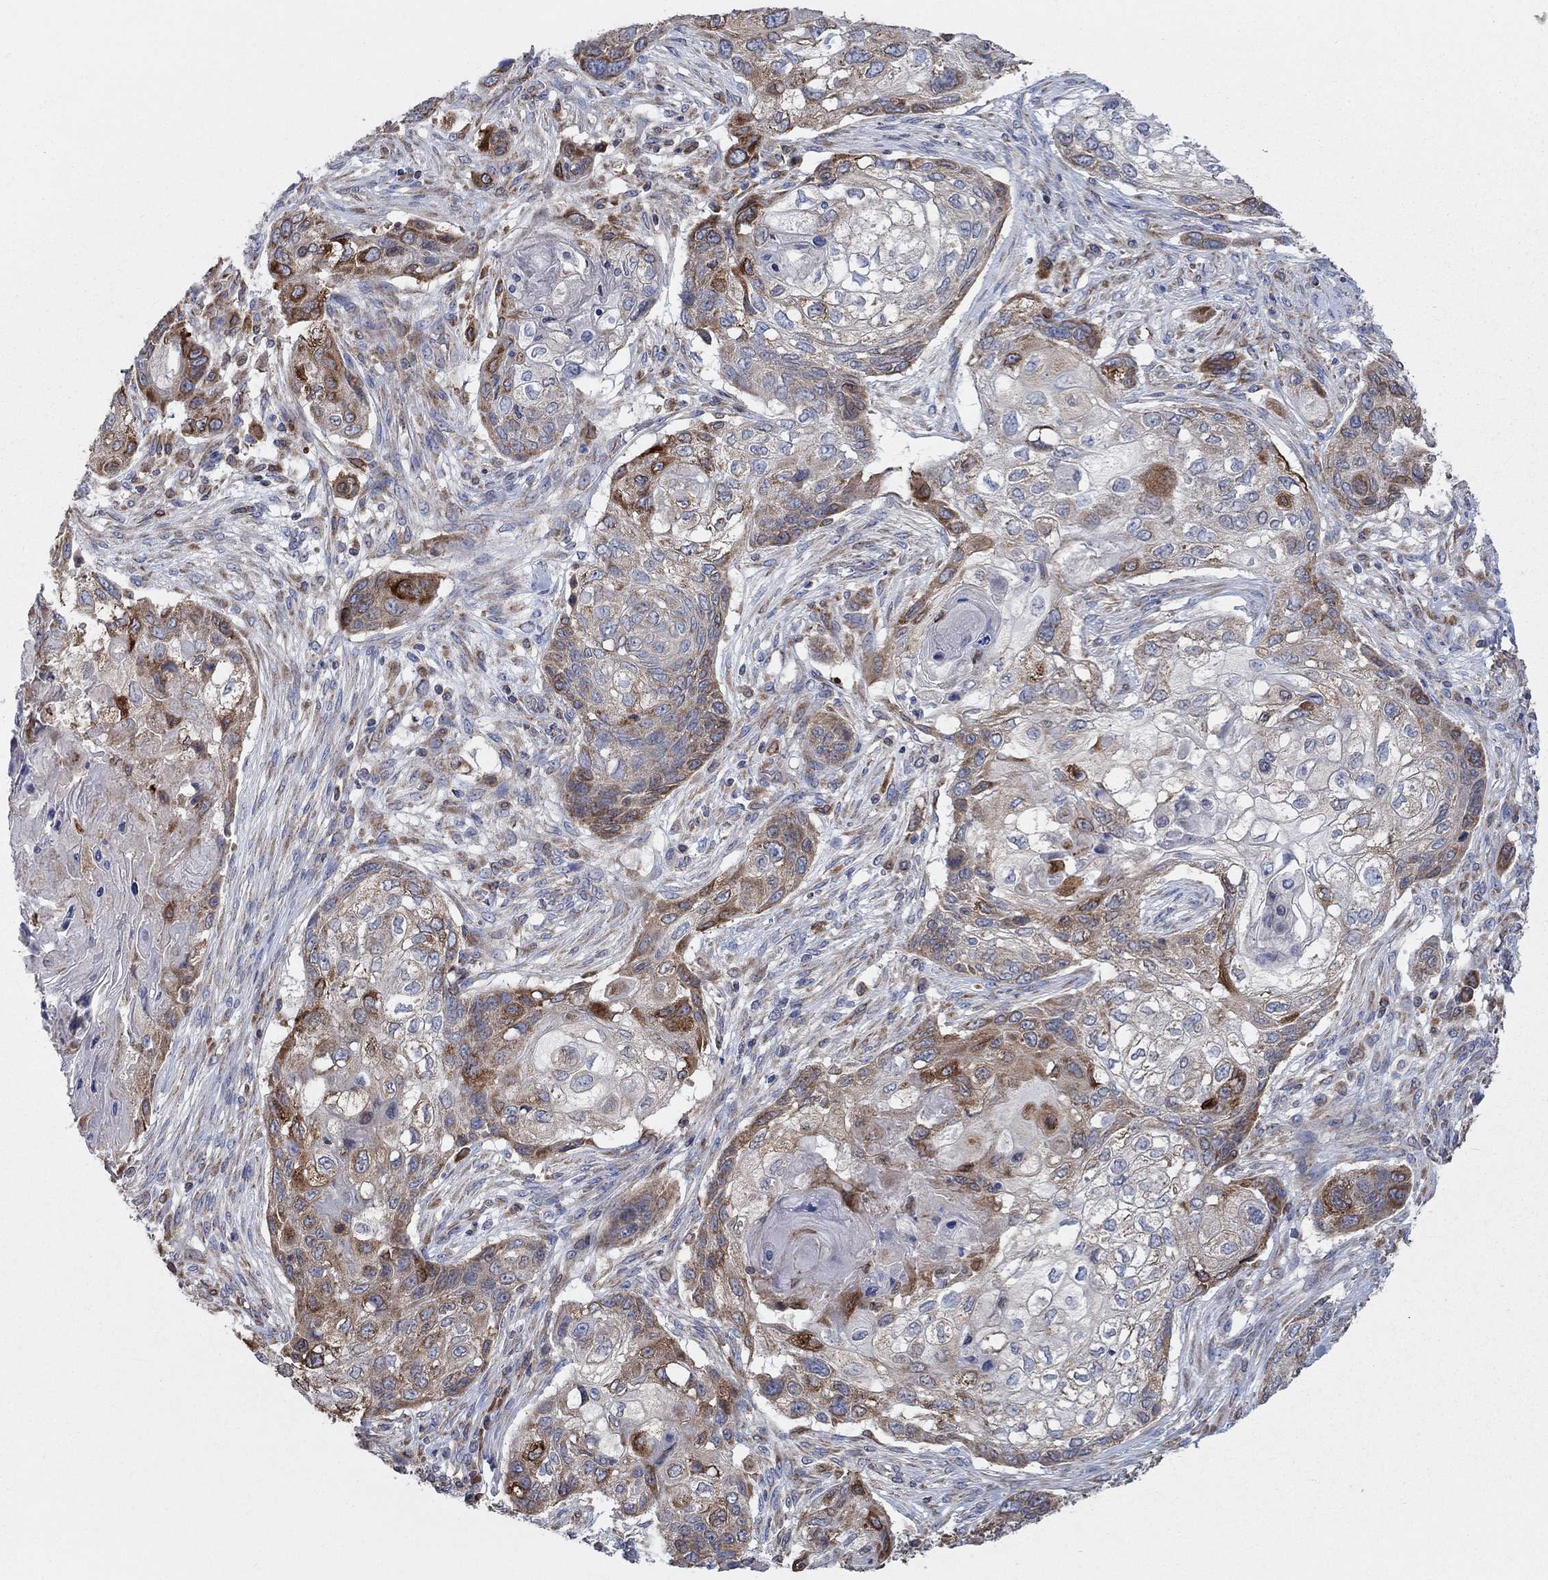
{"staining": {"intensity": "moderate", "quantity": "25%-75%", "location": "cytoplasmic/membranous"}, "tissue": "lung cancer", "cell_type": "Tumor cells", "image_type": "cancer", "snomed": [{"axis": "morphology", "description": "Normal tissue, NOS"}, {"axis": "morphology", "description": "Squamous cell carcinoma, NOS"}, {"axis": "topography", "description": "Bronchus"}, {"axis": "topography", "description": "Lung"}], "caption": "Squamous cell carcinoma (lung) stained with a protein marker exhibits moderate staining in tumor cells.", "gene": "NCEH1", "patient": {"sex": "male", "age": 69}}